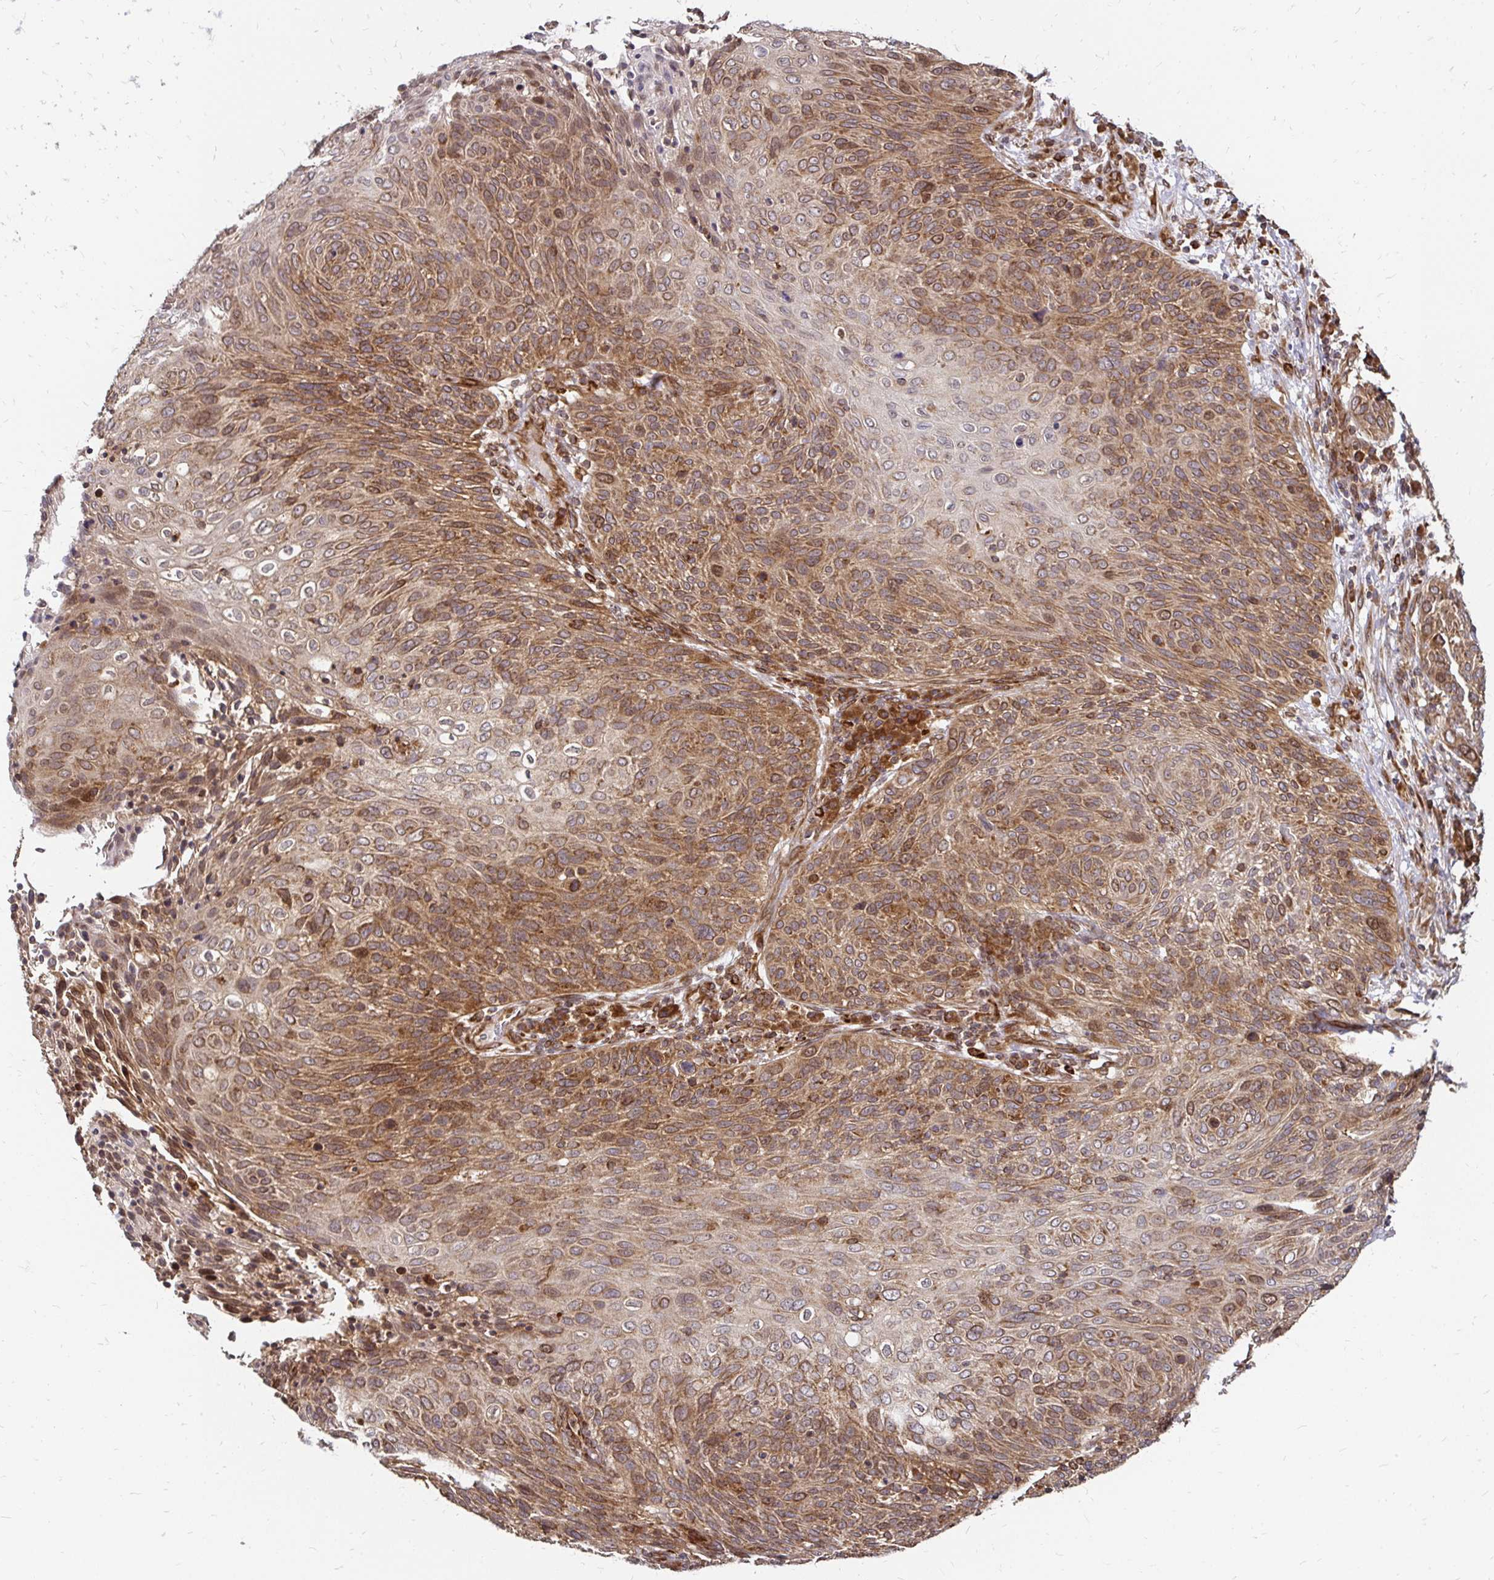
{"staining": {"intensity": "moderate", "quantity": ">75%", "location": "cytoplasmic/membranous"}, "tissue": "cervical cancer", "cell_type": "Tumor cells", "image_type": "cancer", "snomed": [{"axis": "morphology", "description": "Squamous cell carcinoma, NOS"}, {"axis": "topography", "description": "Cervix"}], "caption": "Immunohistochemistry (IHC) photomicrograph of cervical cancer (squamous cell carcinoma) stained for a protein (brown), which exhibits medium levels of moderate cytoplasmic/membranous positivity in about >75% of tumor cells.", "gene": "ZW10", "patient": {"sex": "female", "age": 31}}